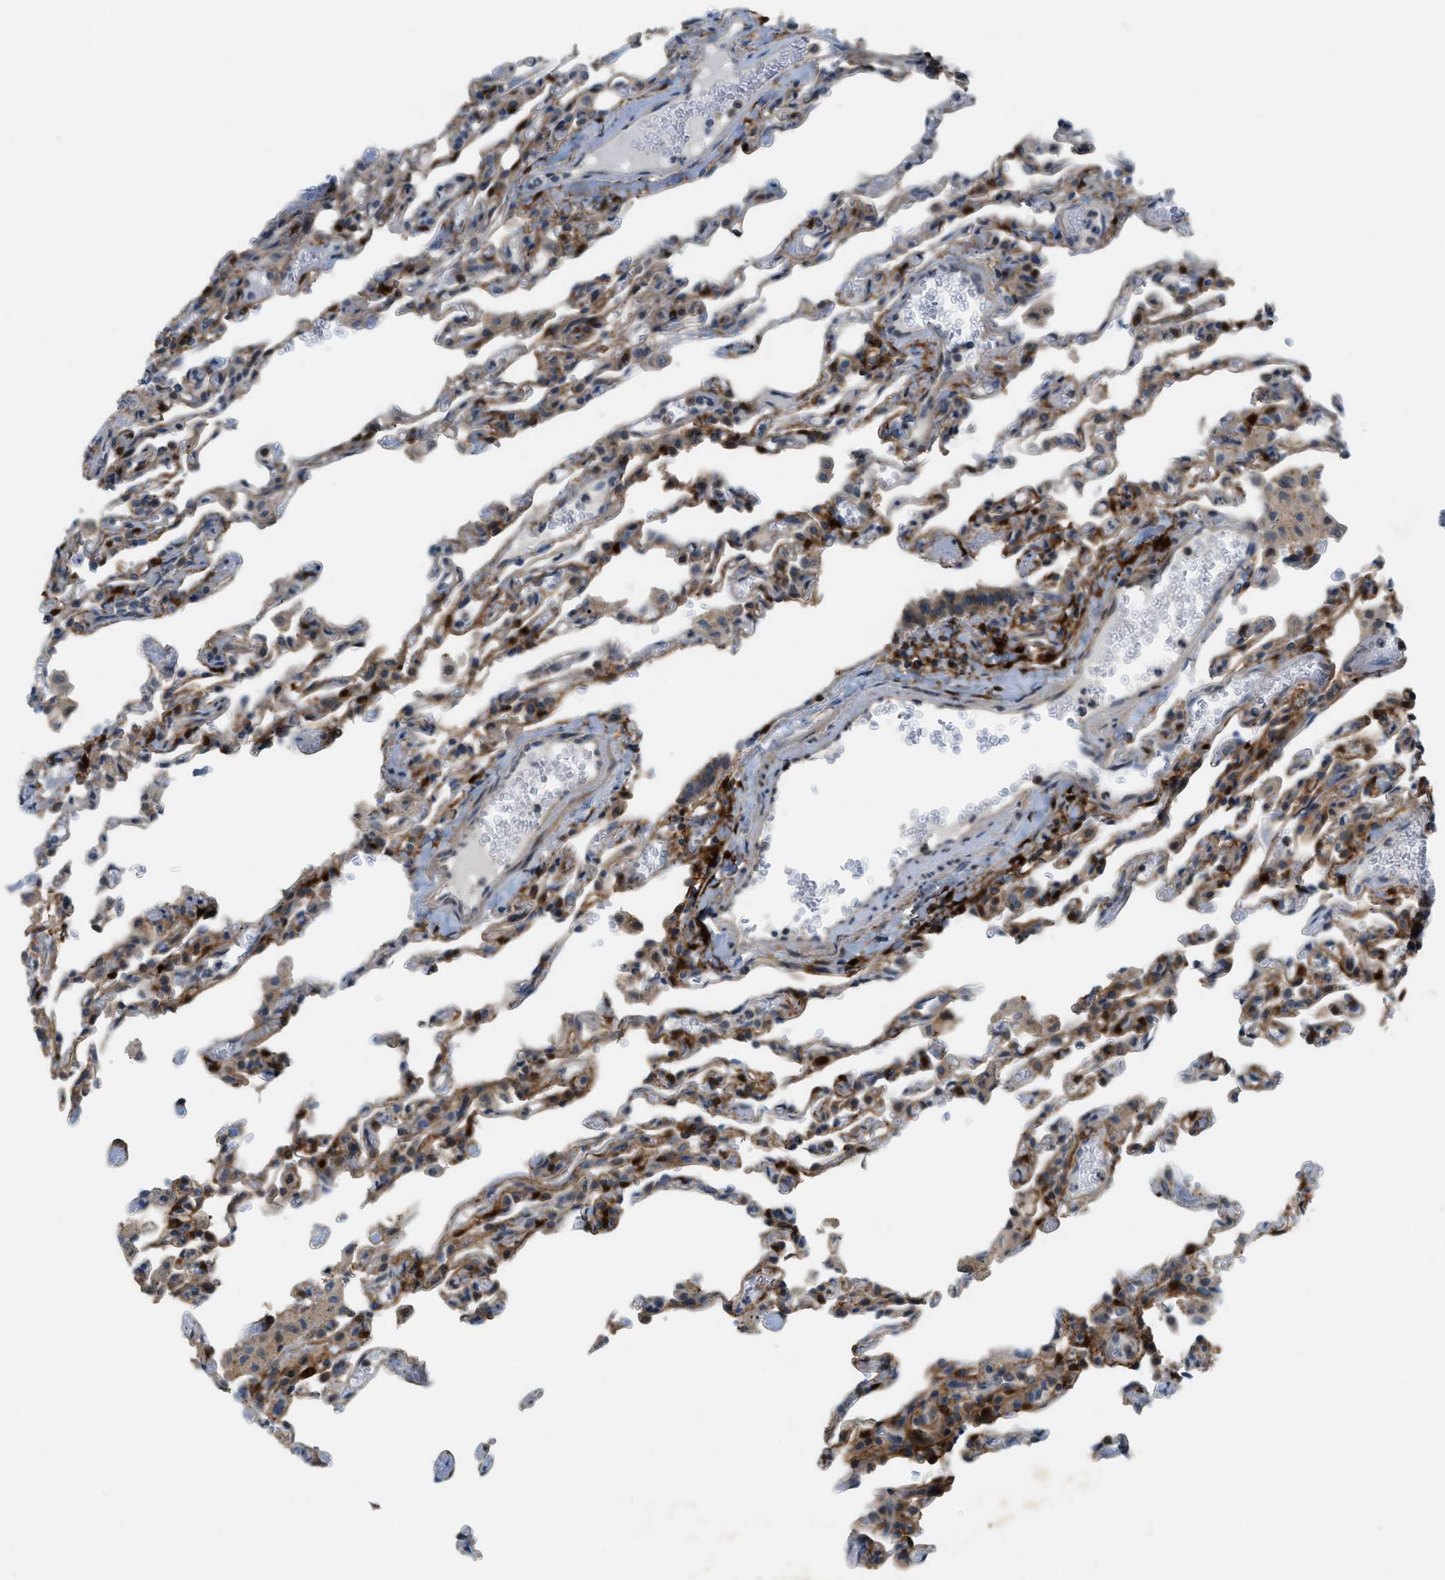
{"staining": {"intensity": "moderate", "quantity": ">75%", "location": "cytoplasmic/membranous"}, "tissue": "lung", "cell_type": "Alveolar cells", "image_type": "normal", "snomed": [{"axis": "morphology", "description": "Normal tissue, NOS"}, {"axis": "topography", "description": "Lung"}], "caption": "Moderate cytoplasmic/membranous staining for a protein is seen in about >75% of alveolar cells of normal lung using immunohistochemistry (IHC).", "gene": "PDCL3", "patient": {"sex": "male", "age": 21}}